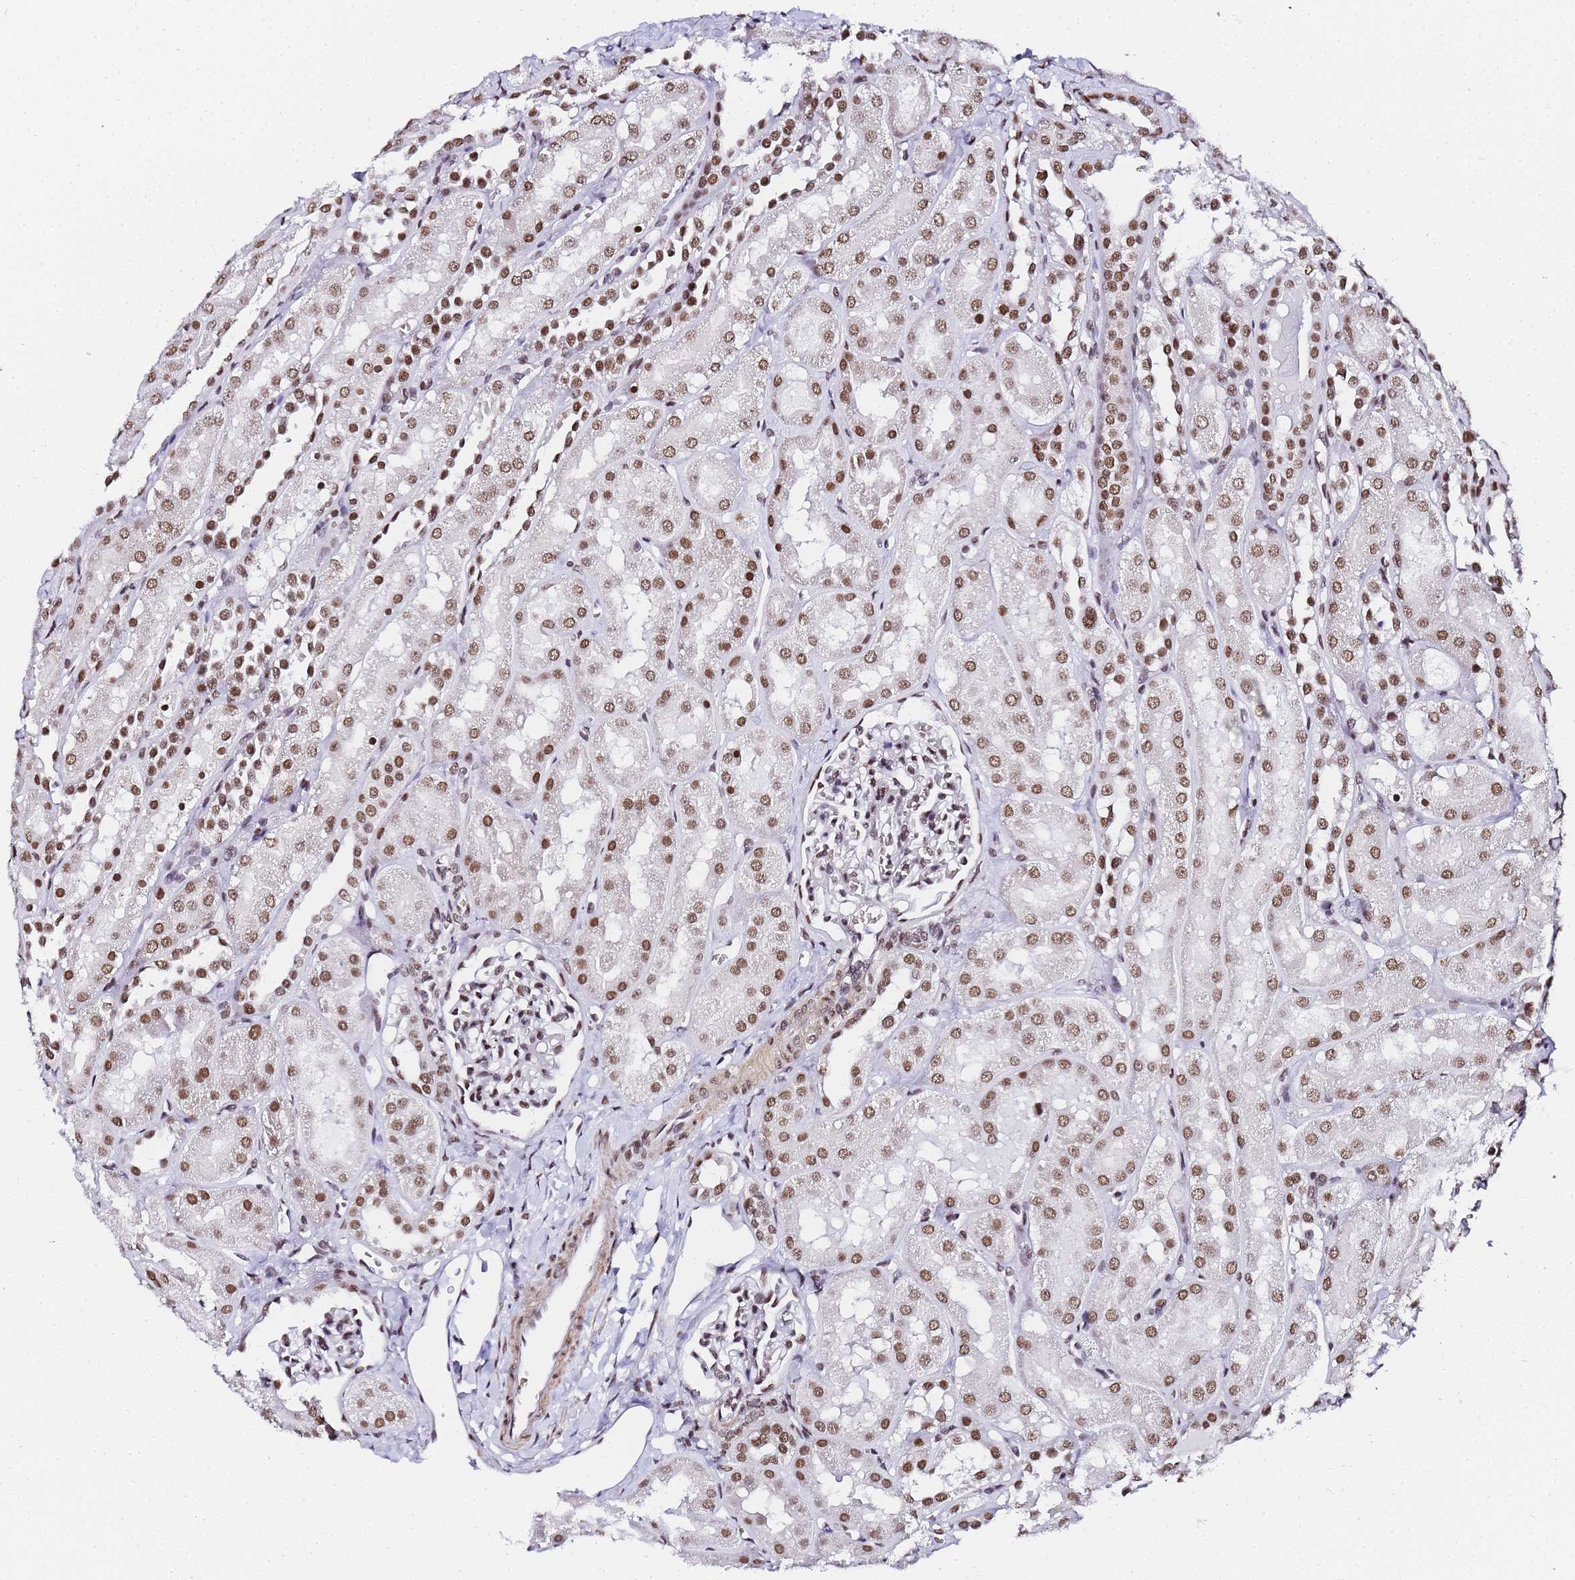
{"staining": {"intensity": "moderate", "quantity": "25%-75%", "location": "nuclear"}, "tissue": "kidney", "cell_type": "Cells in glomeruli", "image_type": "normal", "snomed": [{"axis": "morphology", "description": "Normal tissue, NOS"}, {"axis": "topography", "description": "Kidney"}, {"axis": "topography", "description": "Urinary bladder"}], "caption": "Immunohistochemical staining of unremarkable human kidney demonstrates moderate nuclear protein expression in approximately 25%-75% of cells in glomeruli.", "gene": "POLR1A", "patient": {"sex": "male", "age": 16}}